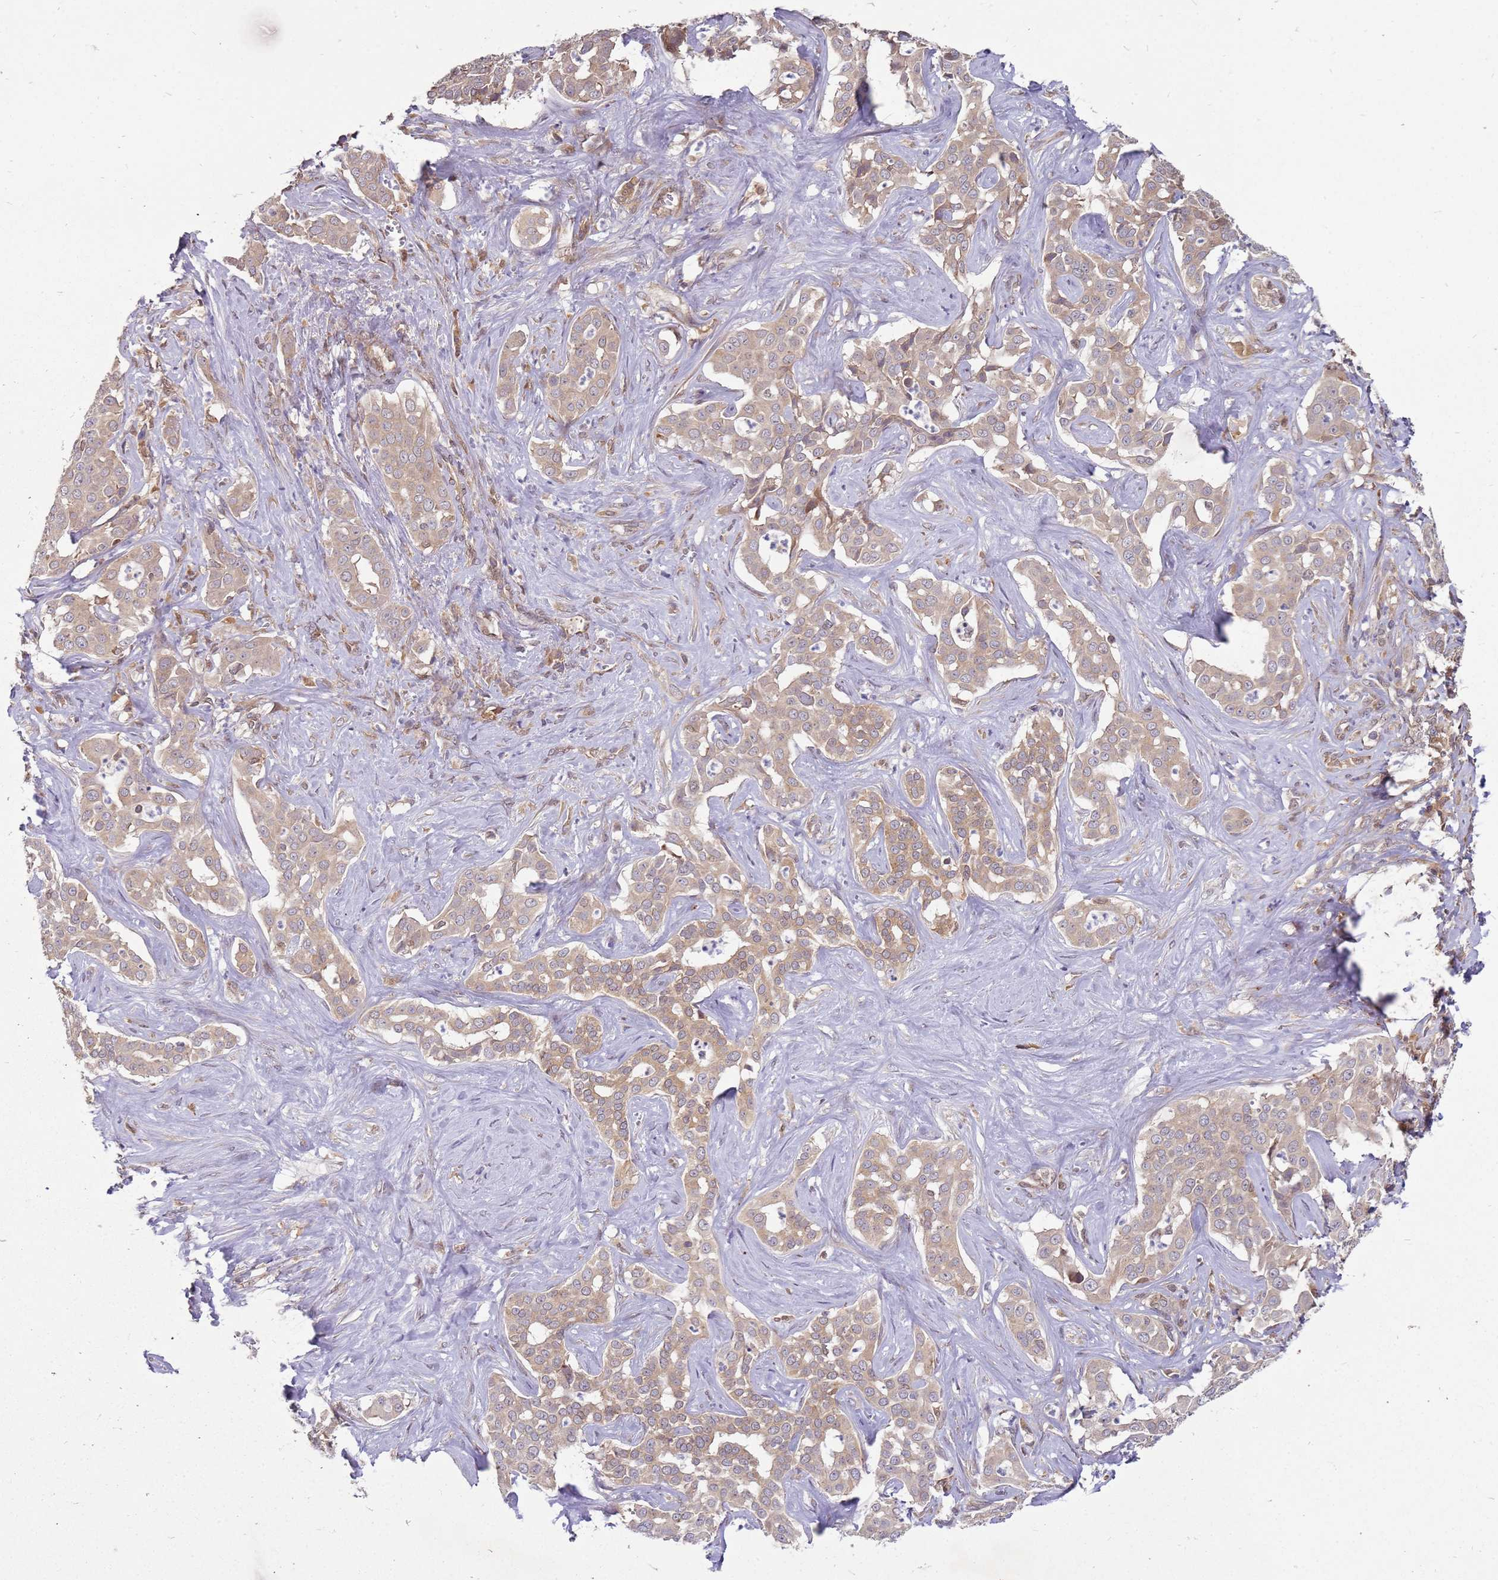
{"staining": {"intensity": "moderate", "quantity": ">75%", "location": "cytoplasmic/membranous"}, "tissue": "liver cancer", "cell_type": "Tumor cells", "image_type": "cancer", "snomed": [{"axis": "morphology", "description": "Cholangiocarcinoma"}, {"axis": "topography", "description": "Liver"}], "caption": "Human liver cancer stained with a protein marker exhibits moderate staining in tumor cells.", "gene": "NUDT14", "patient": {"sex": "male", "age": 67}}